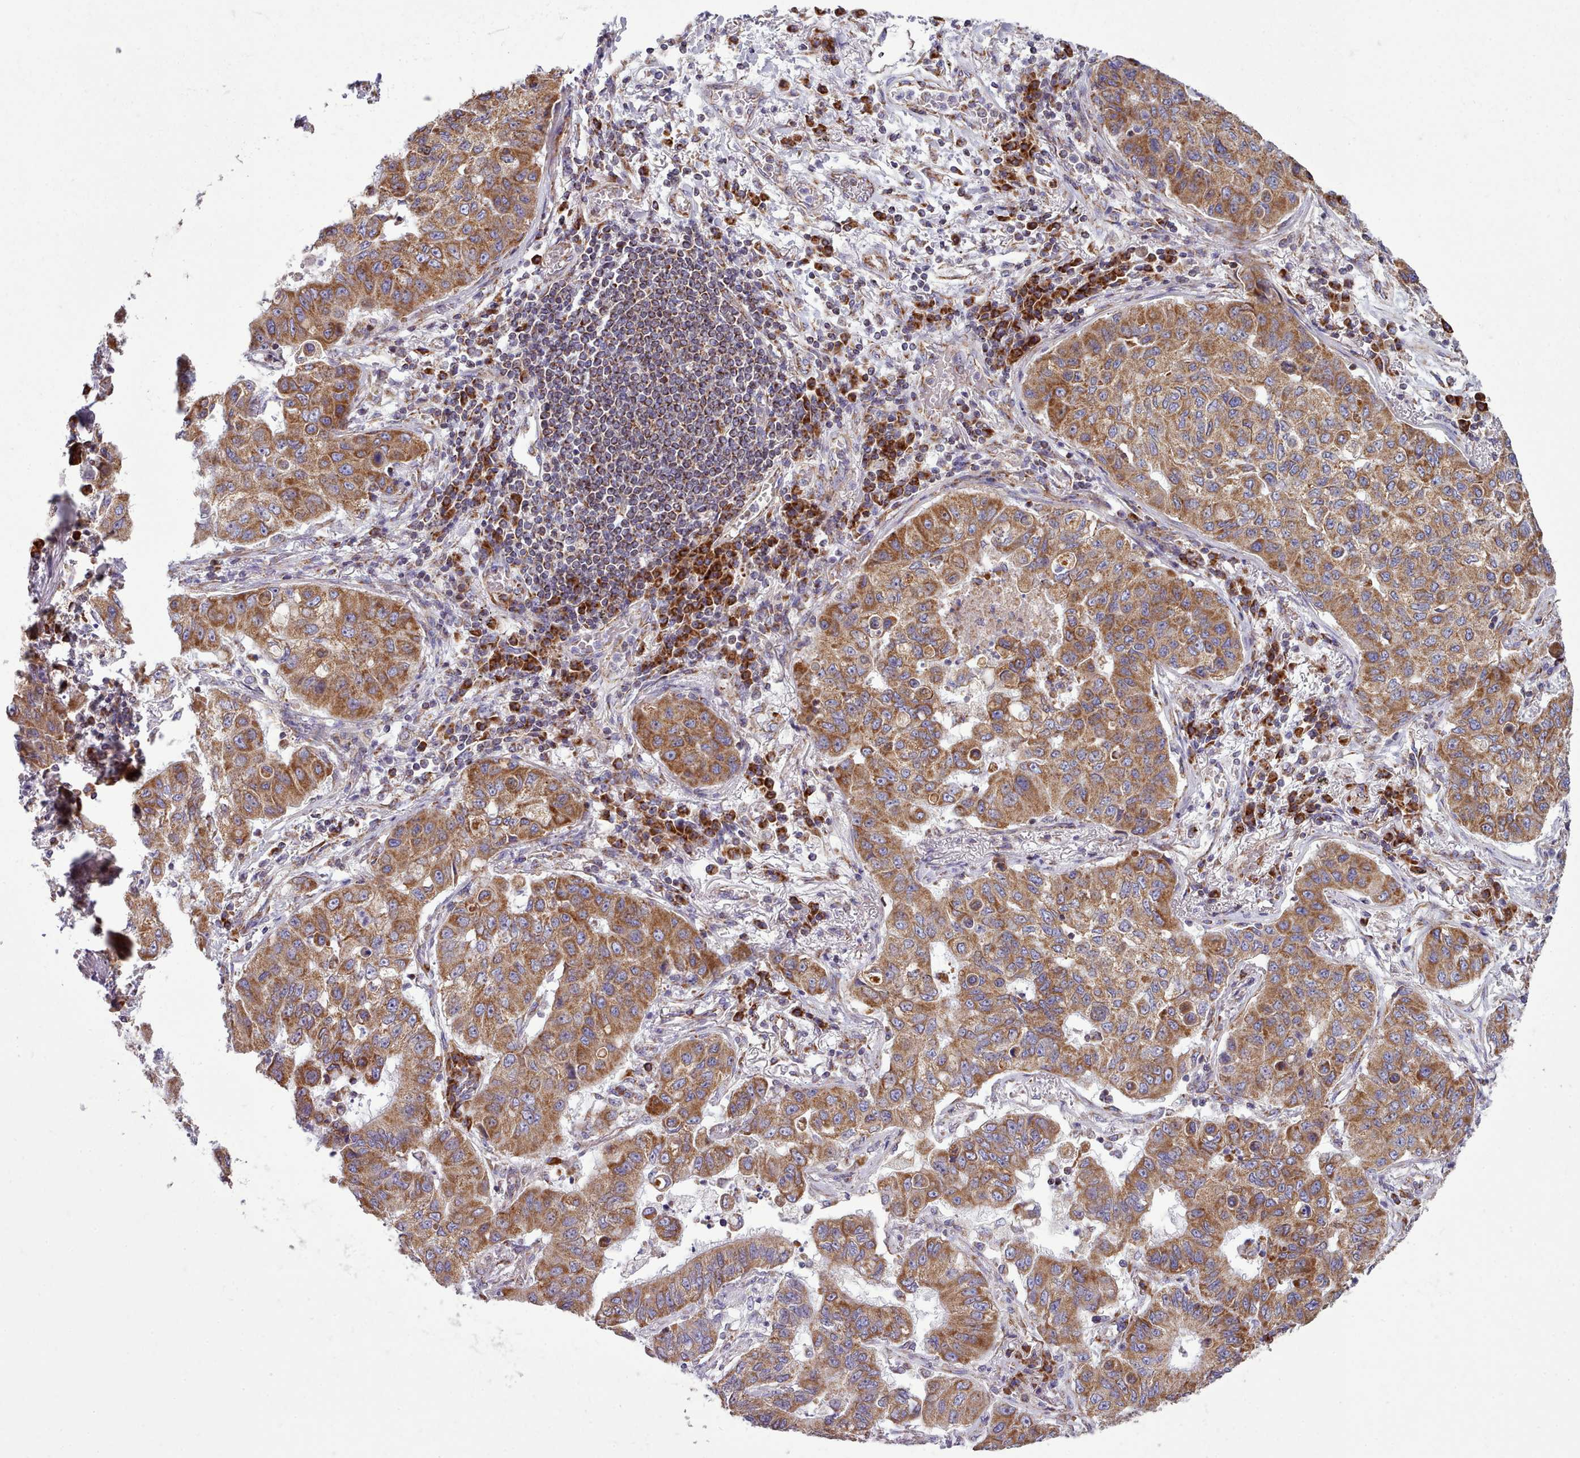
{"staining": {"intensity": "moderate", "quantity": ">75%", "location": "cytoplasmic/membranous"}, "tissue": "lung cancer", "cell_type": "Tumor cells", "image_type": "cancer", "snomed": [{"axis": "morphology", "description": "Squamous cell carcinoma, NOS"}, {"axis": "topography", "description": "Lung"}], "caption": "A brown stain highlights moderate cytoplasmic/membranous expression of a protein in human lung cancer tumor cells.", "gene": "SRP54", "patient": {"sex": "male", "age": 74}}